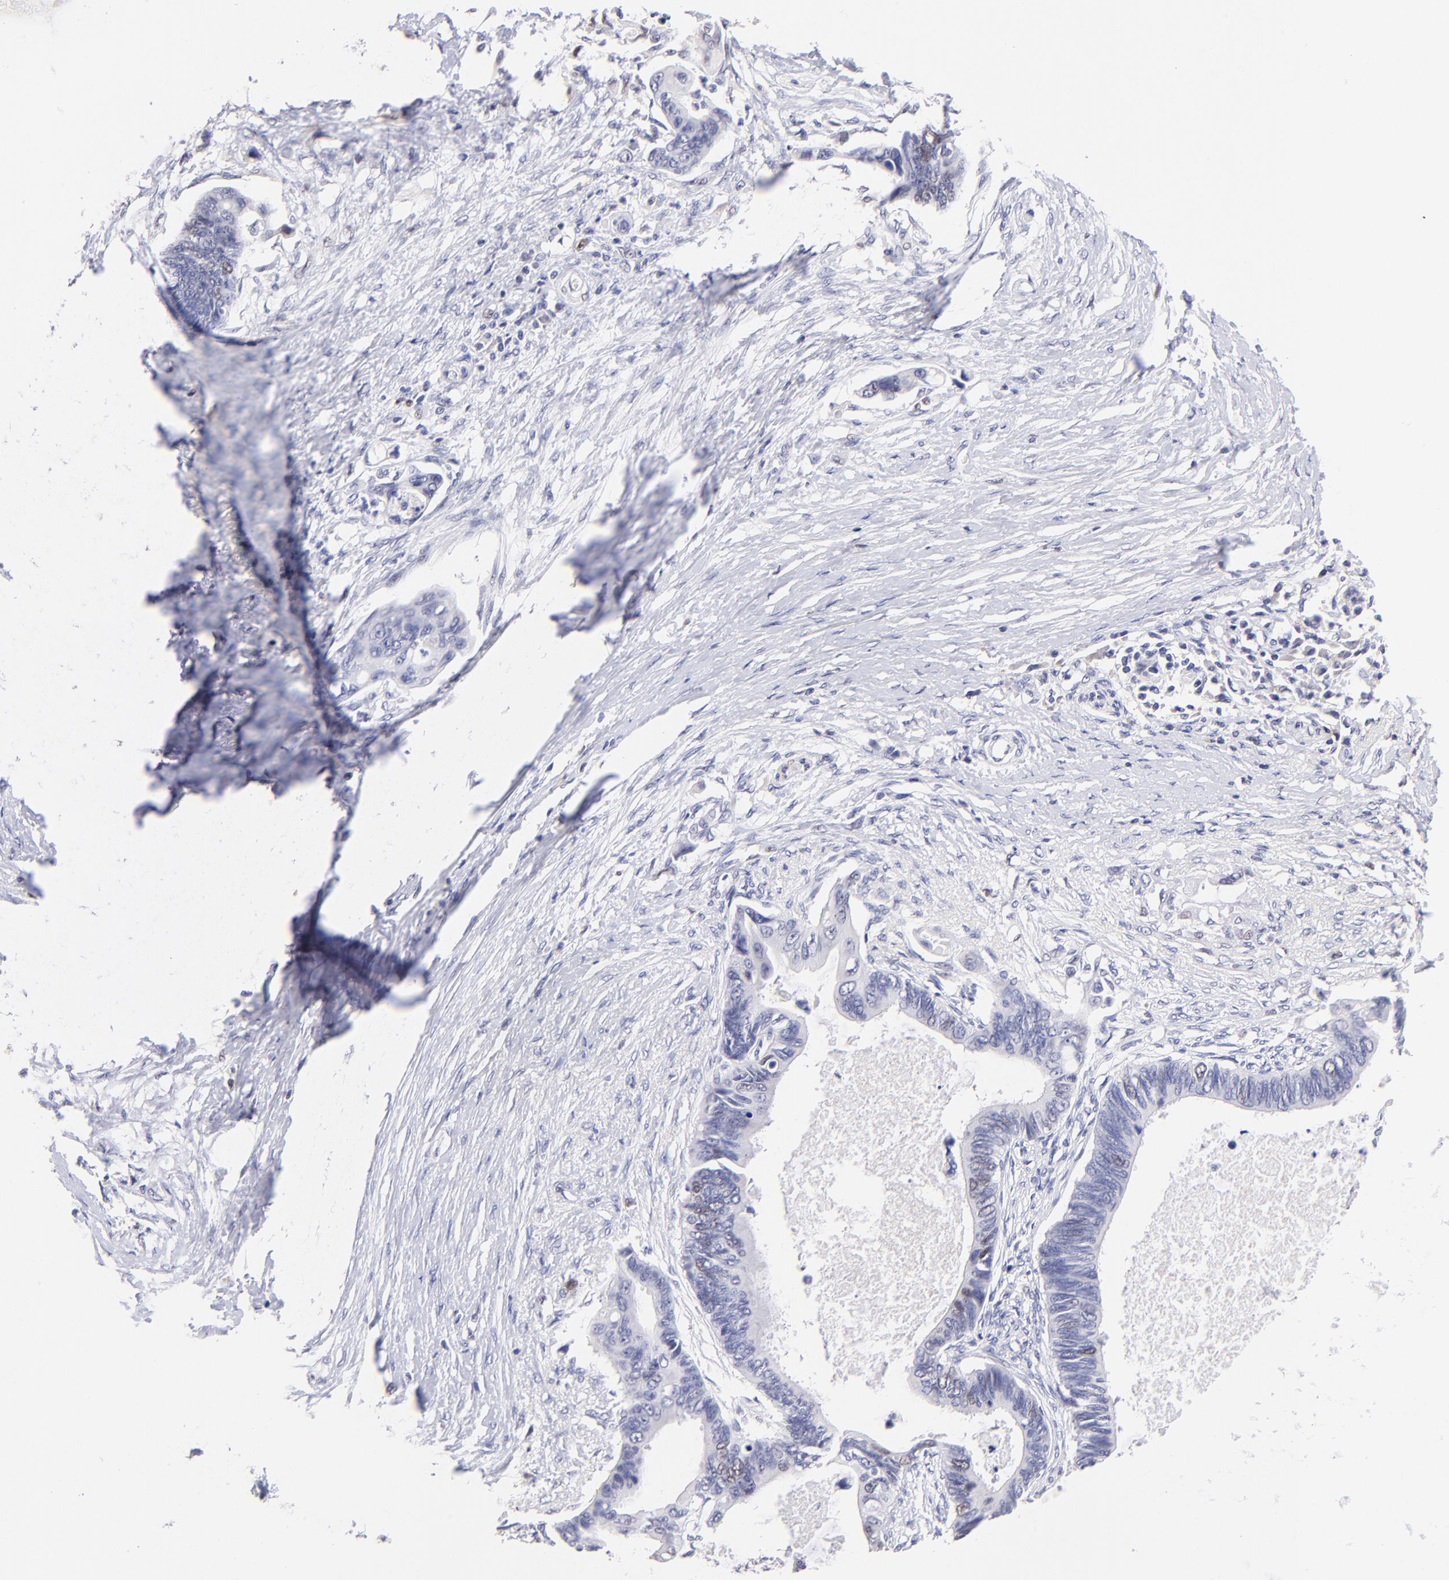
{"staining": {"intensity": "negative", "quantity": "none", "location": "none"}, "tissue": "pancreatic cancer", "cell_type": "Tumor cells", "image_type": "cancer", "snomed": [{"axis": "morphology", "description": "Adenocarcinoma, NOS"}, {"axis": "topography", "description": "Pancreas"}], "caption": "A photomicrograph of pancreatic cancer (adenocarcinoma) stained for a protein reveals no brown staining in tumor cells. (DAB (3,3'-diaminobenzidine) immunohistochemistry with hematoxylin counter stain).", "gene": "DNMT1", "patient": {"sex": "female", "age": 70}}